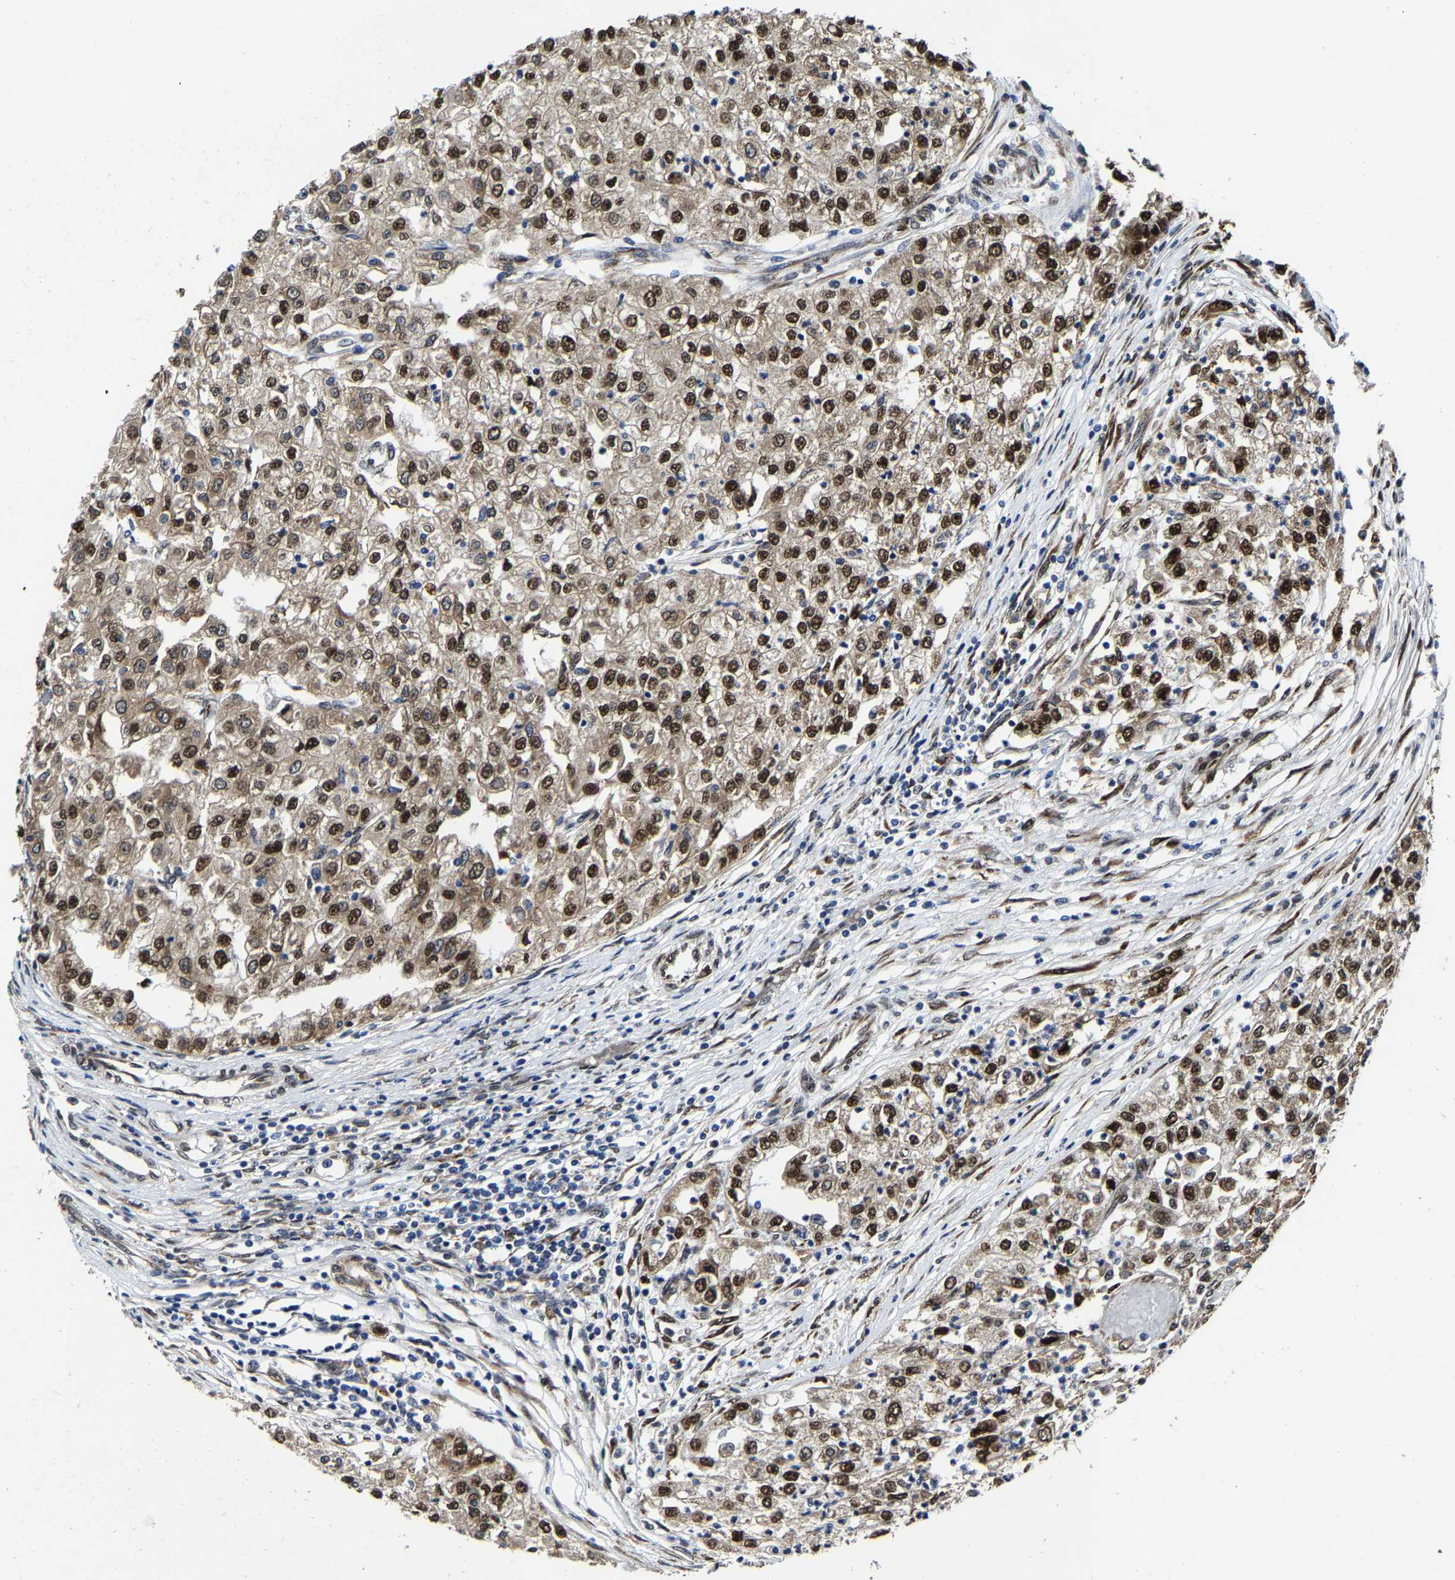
{"staining": {"intensity": "strong", "quantity": "25%-75%", "location": "cytoplasmic/membranous,nuclear"}, "tissue": "renal cancer", "cell_type": "Tumor cells", "image_type": "cancer", "snomed": [{"axis": "morphology", "description": "Adenocarcinoma, NOS"}, {"axis": "topography", "description": "Kidney"}], "caption": "DAB immunohistochemical staining of renal adenocarcinoma displays strong cytoplasmic/membranous and nuclear protein staining in about 25%-75% of tumor cells.", "gene": "METTL1", "patient": {"sex": "female", "age": 54}}